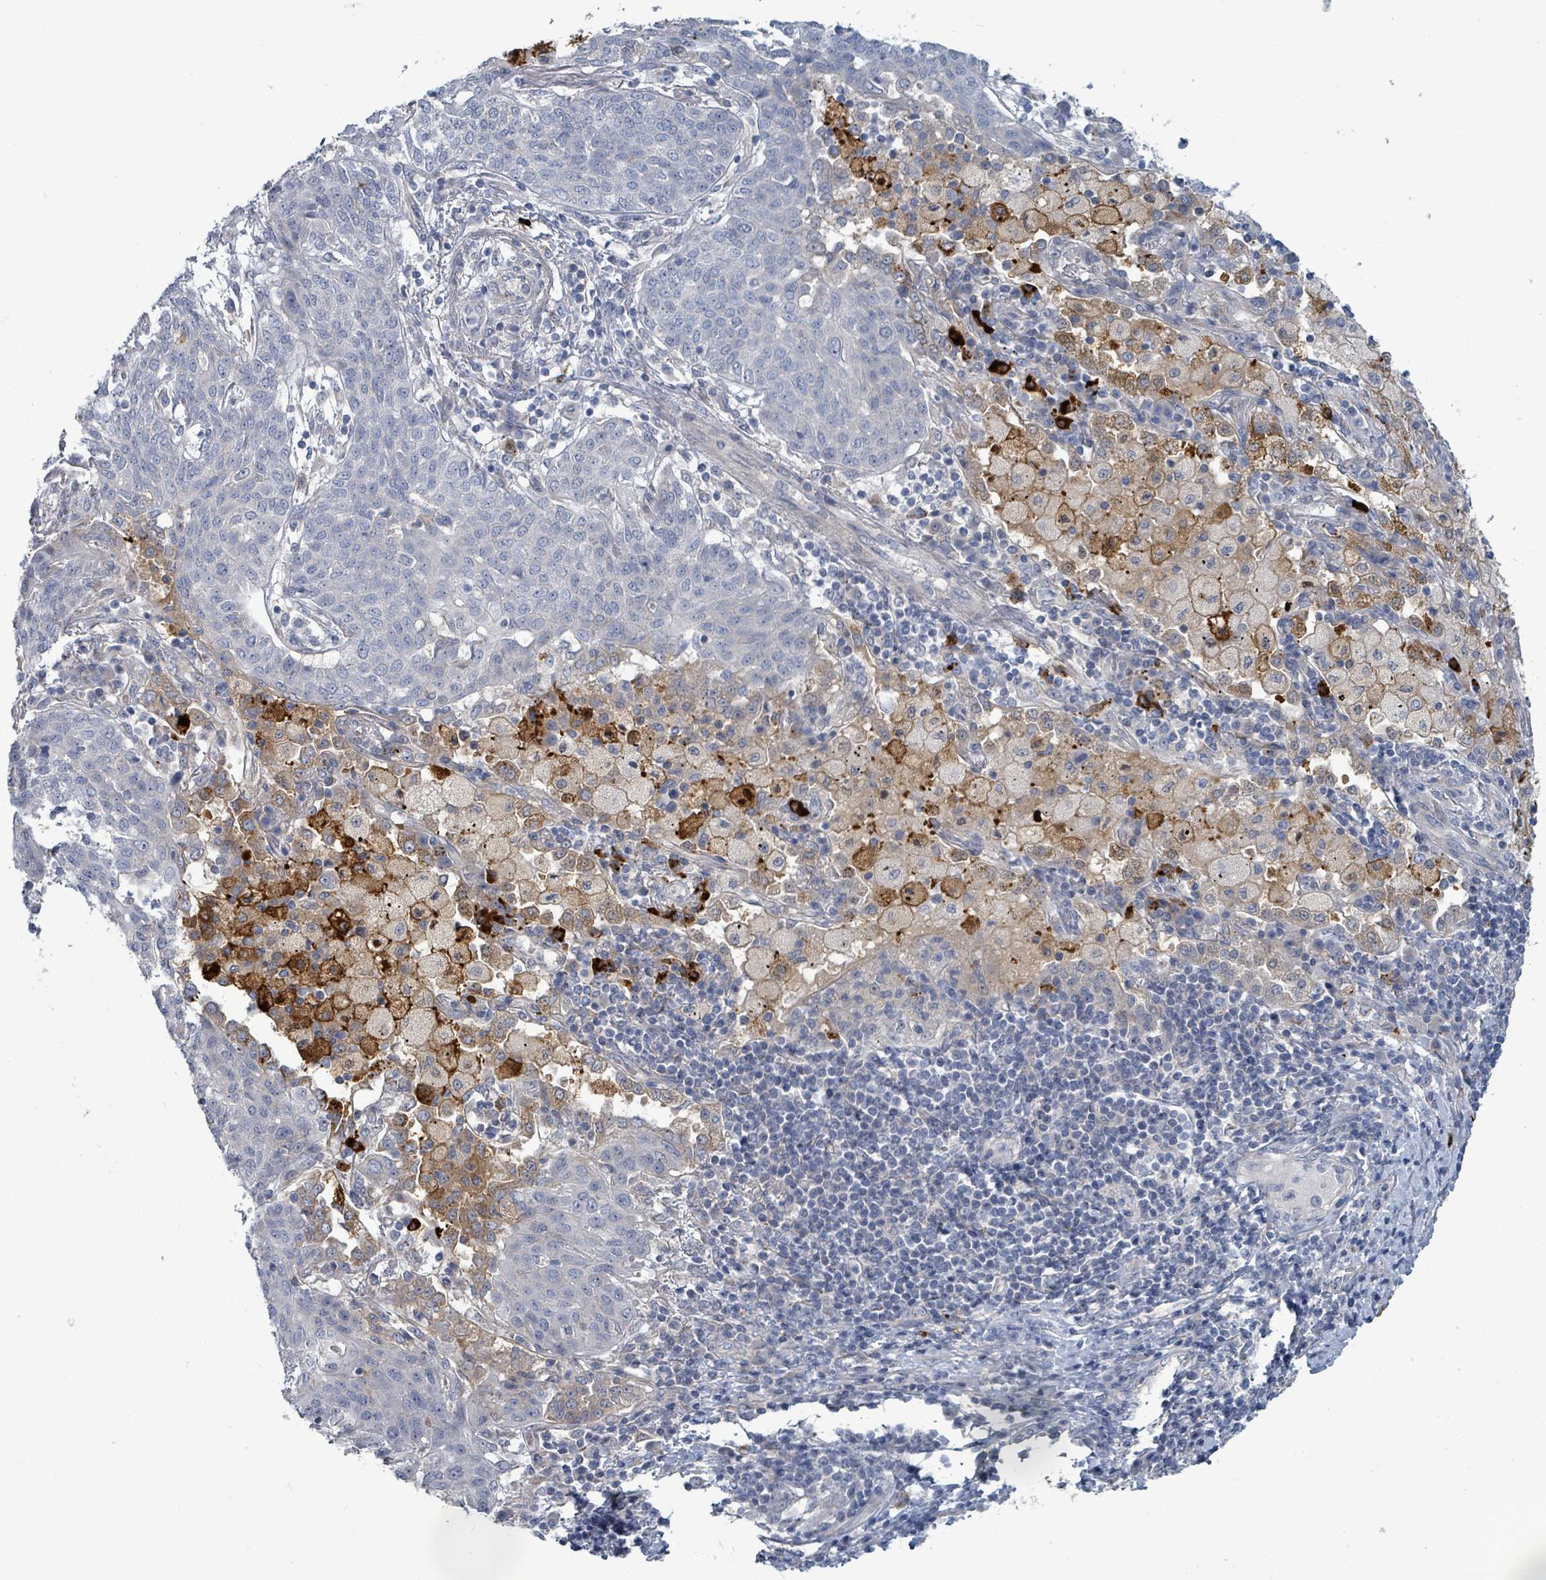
{"staining": {"intensity": "negative", "quantity": "none", "location": "none"}, "tissue": "lung cancer", "cell_type": "Tumor cells", "image_type": "cancer", "snomed": [{"axis": "morphology", "description": "Squamous cell carcinoma, NOS"}, {"axis": "topography", "description": "Lung"}], "caption": "Immunohistochemistry (IHC) micrograph of neoplastic tissue: human squamous cell carcinoma (lung) stained with DAB (3,3'-diaminobenzidine) demonstrates no significant protein staining in tumor cells. The staining is performed using DAB brown chromogen with nuclei counter-stained in using hematoxylin.", "gene": "TRDMT1", "patient": {"sex": "female", "age": 70}}